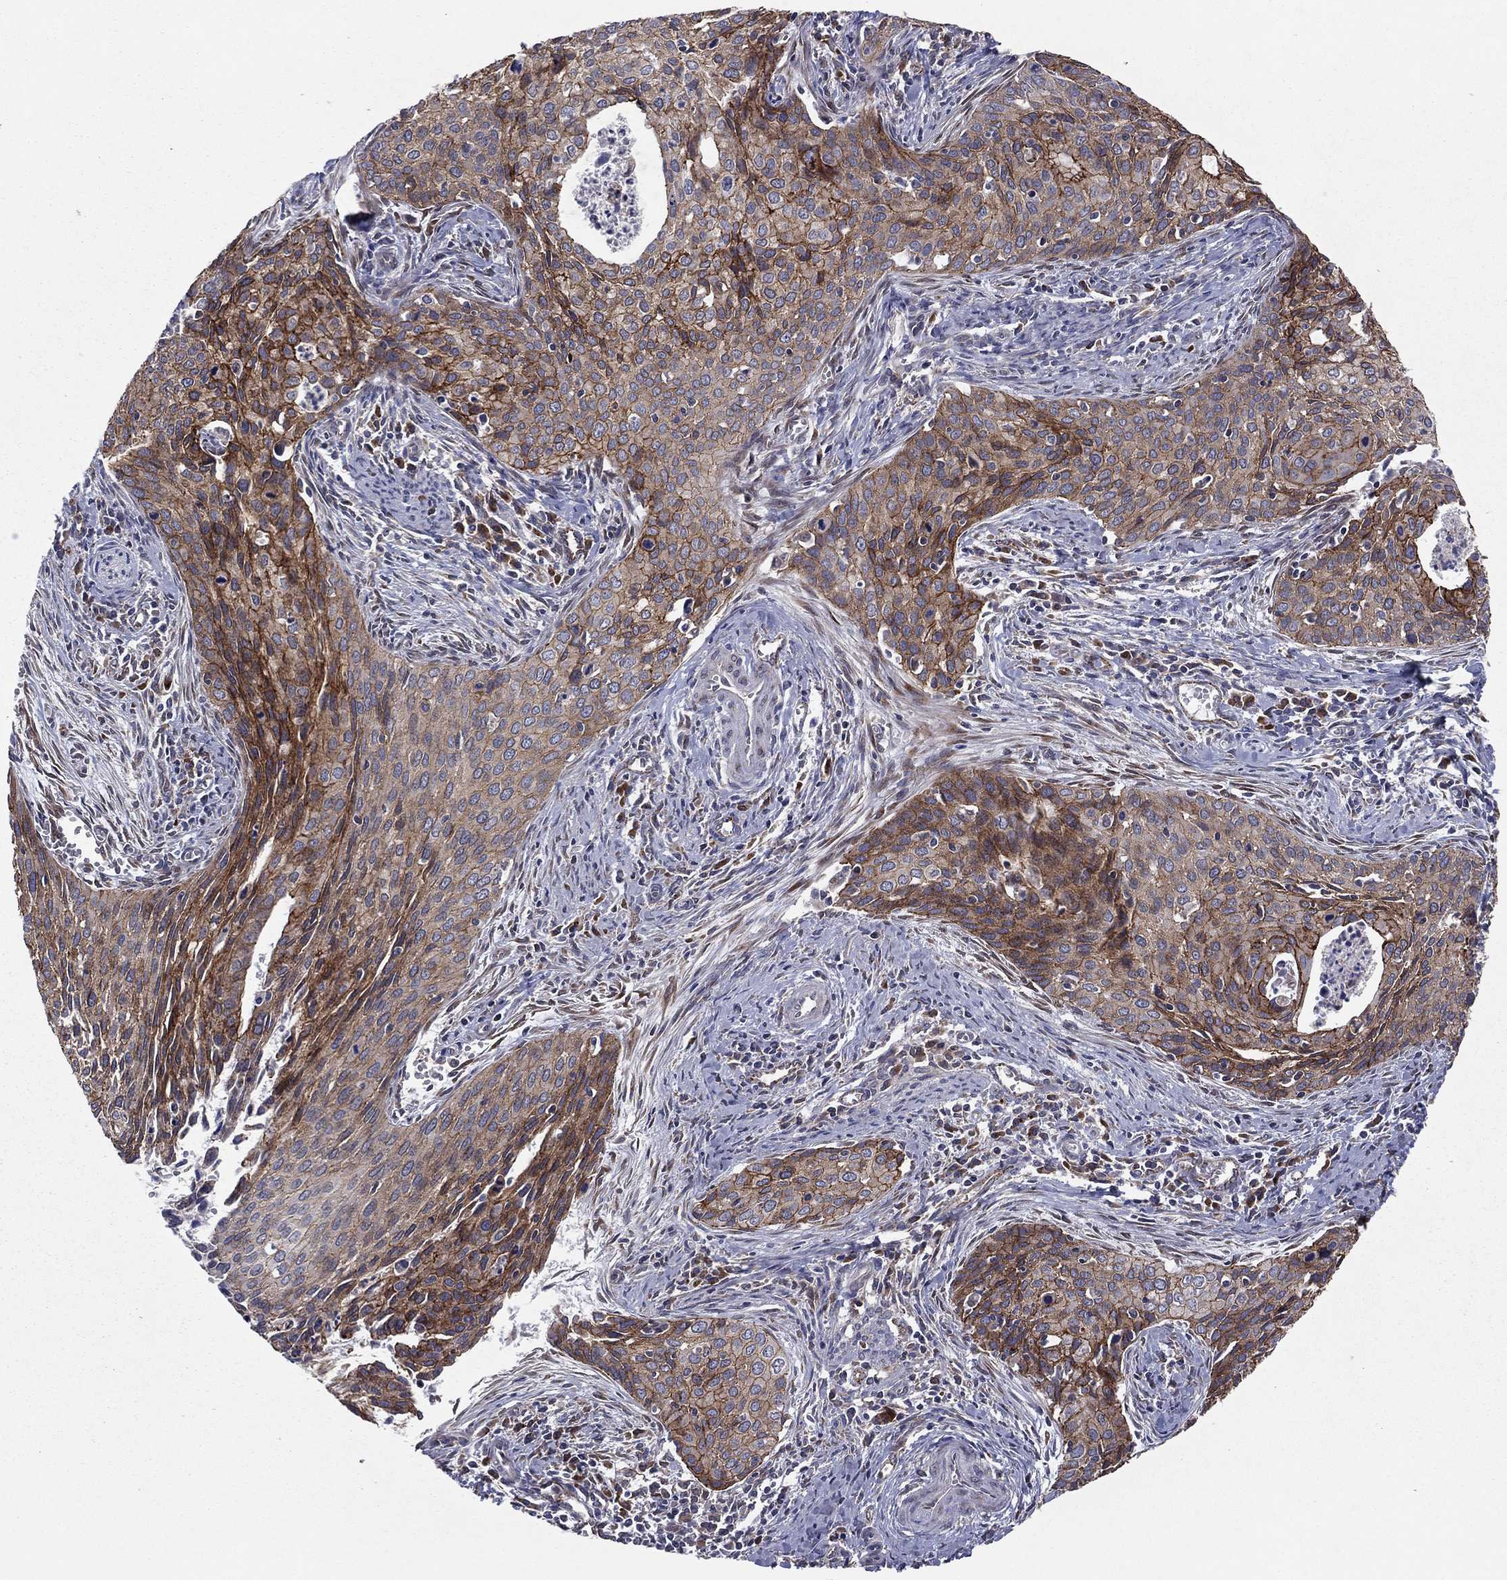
{"staining": {"intensity": "strong", "quantity": "<25%", "location": "cytoplasmic/membranous"}, "tissue": "cervical cancer", "cell_type": "Tumor cells", "image_type": "cancer", "snomed": [{"axis": "morphology", "description": "Squamous cell carcinoma, NOS"}, {"axis": "topography", "description": "Cervix"}], "caption": "DAB immunohistochemical staining of cervical cancer shows strong cytoplasmic/membranous protein positivity in about <25% of tumor cells.", "gene": "YIF1A", "patient": {"sex": "female", "age": 29}}